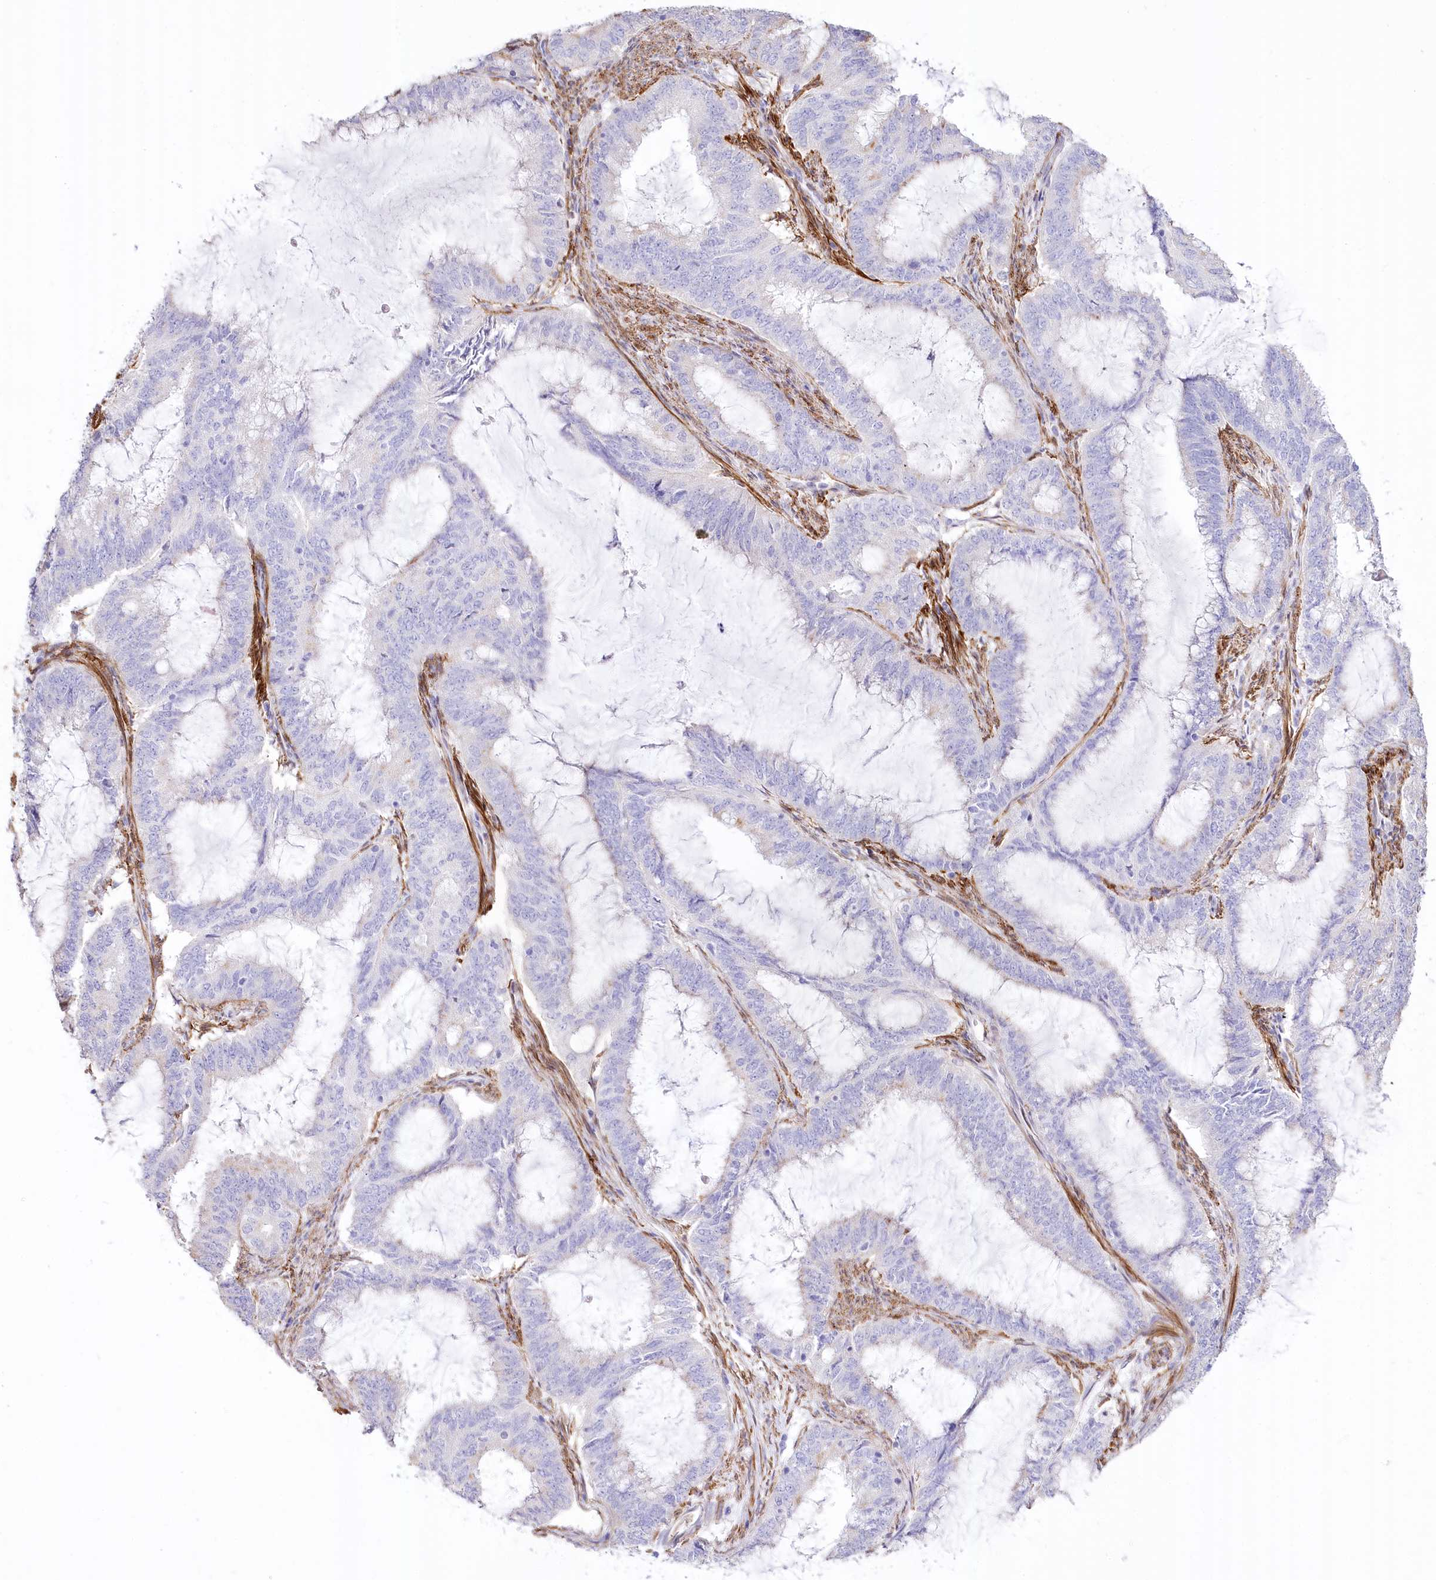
{"staining": {"intensity": "negative", "quantity": "none", "location": "none"}, "tissue": "endometrial cancer", "cell_type": "Tumor cells", "image_type": "cancer", "snomed": [{"axis": "morphology", "description": "Adenocarcinoma, NOS"}, {"axis": "topography", "description": "Endometrium"}], "caption": "This is an immunohistochemistry image of endometrial adenocarcinoma. There is no positivity in tumor cells.", "gene": "SYNPO2", "patient": {"sex": "female", "age": 51}}